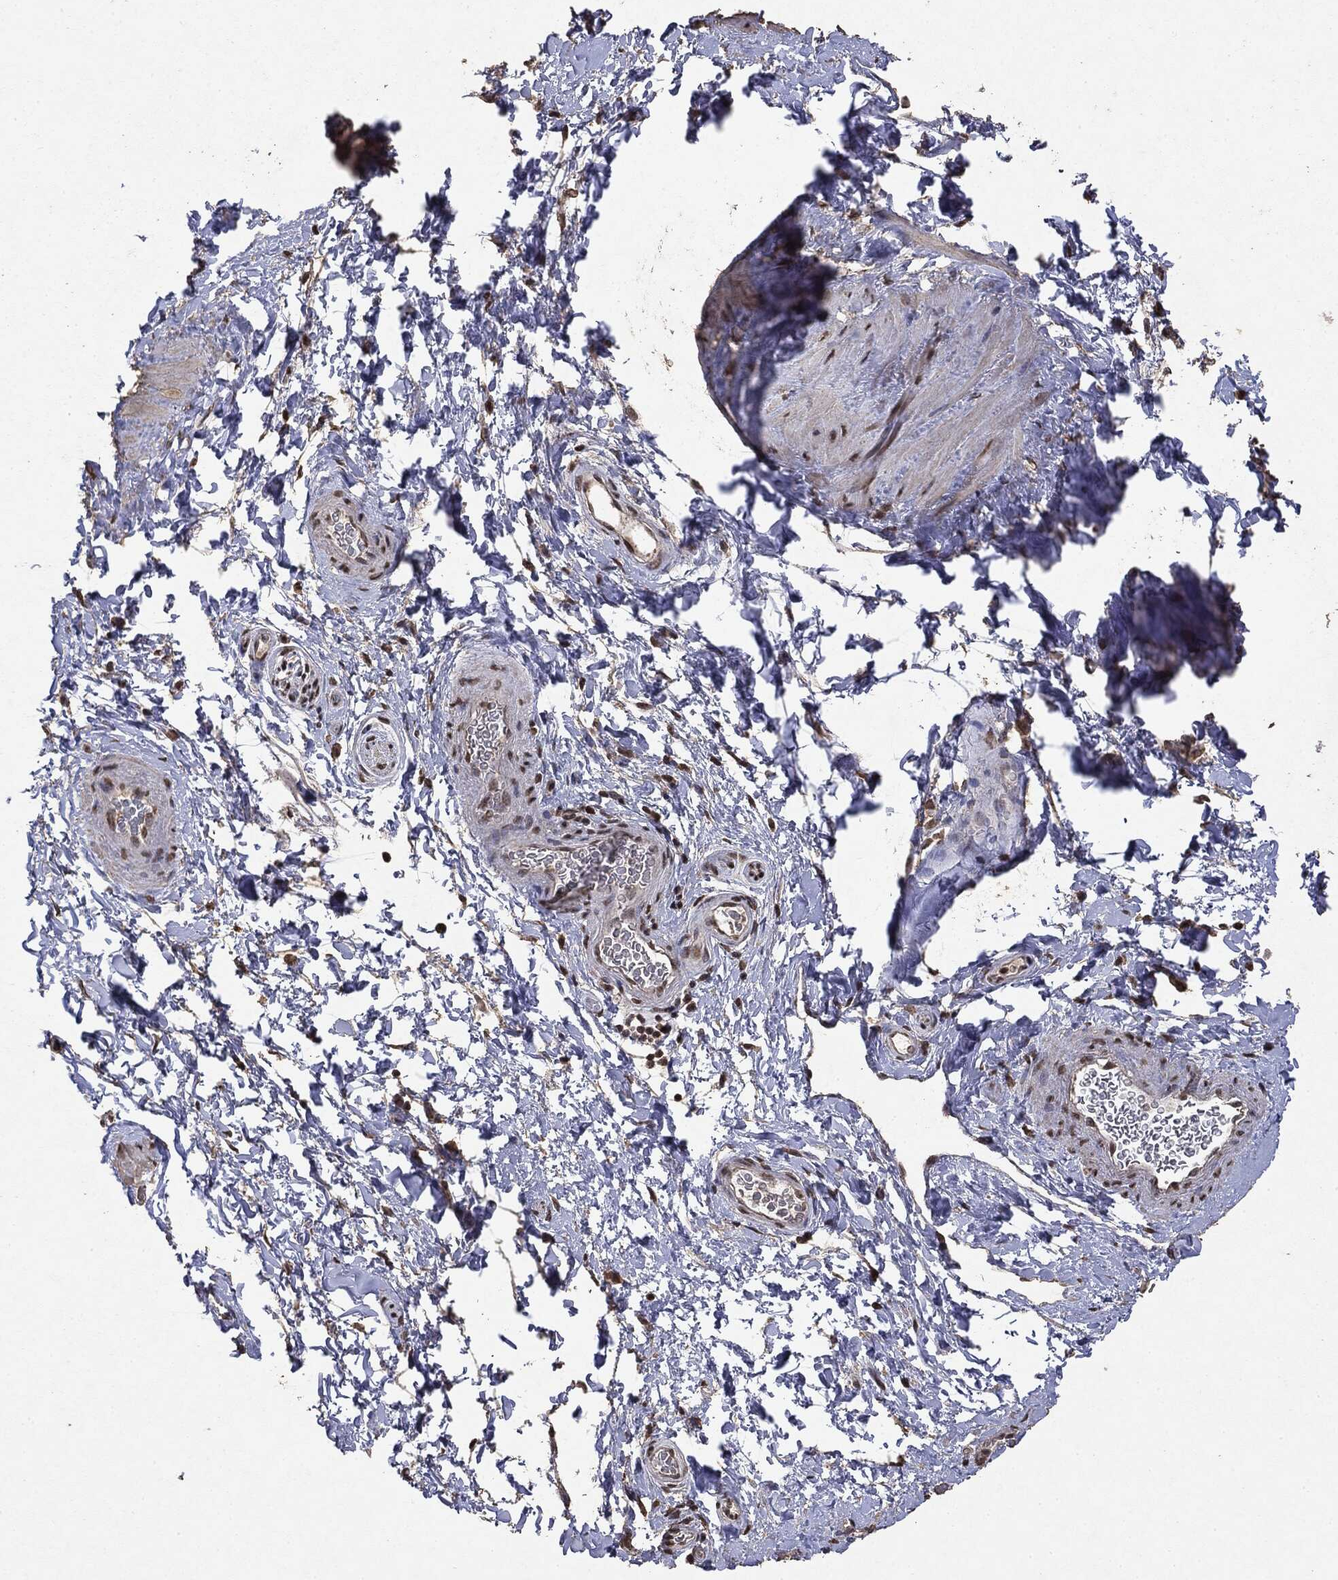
{"staining": {"intensity": "moderate", "quantity": "<25%", "location": "nuclear"}, "tissue": "soft tissue", "cell_type": "Fibroblasts", "image_type": "normal", "snomed": [{"axis": "morphology", "description": "Normal tissue, NOS"}, {"axis": "topography", "description": "Soft tissue"}, {"axis": "topography", "description": "Vascular tissue"}], "caption": "Immunohistochemical staining of benign human soft tissue demonstrates moderate nuclear protein expression in approximately <25% of fibroblasts. (DAB (3,3'-diaminobenzidine) = brown stain, brightfield microscopy at high magnification).", "gene": "RAD18", "patient": {"sex": "male", "age": 41}}